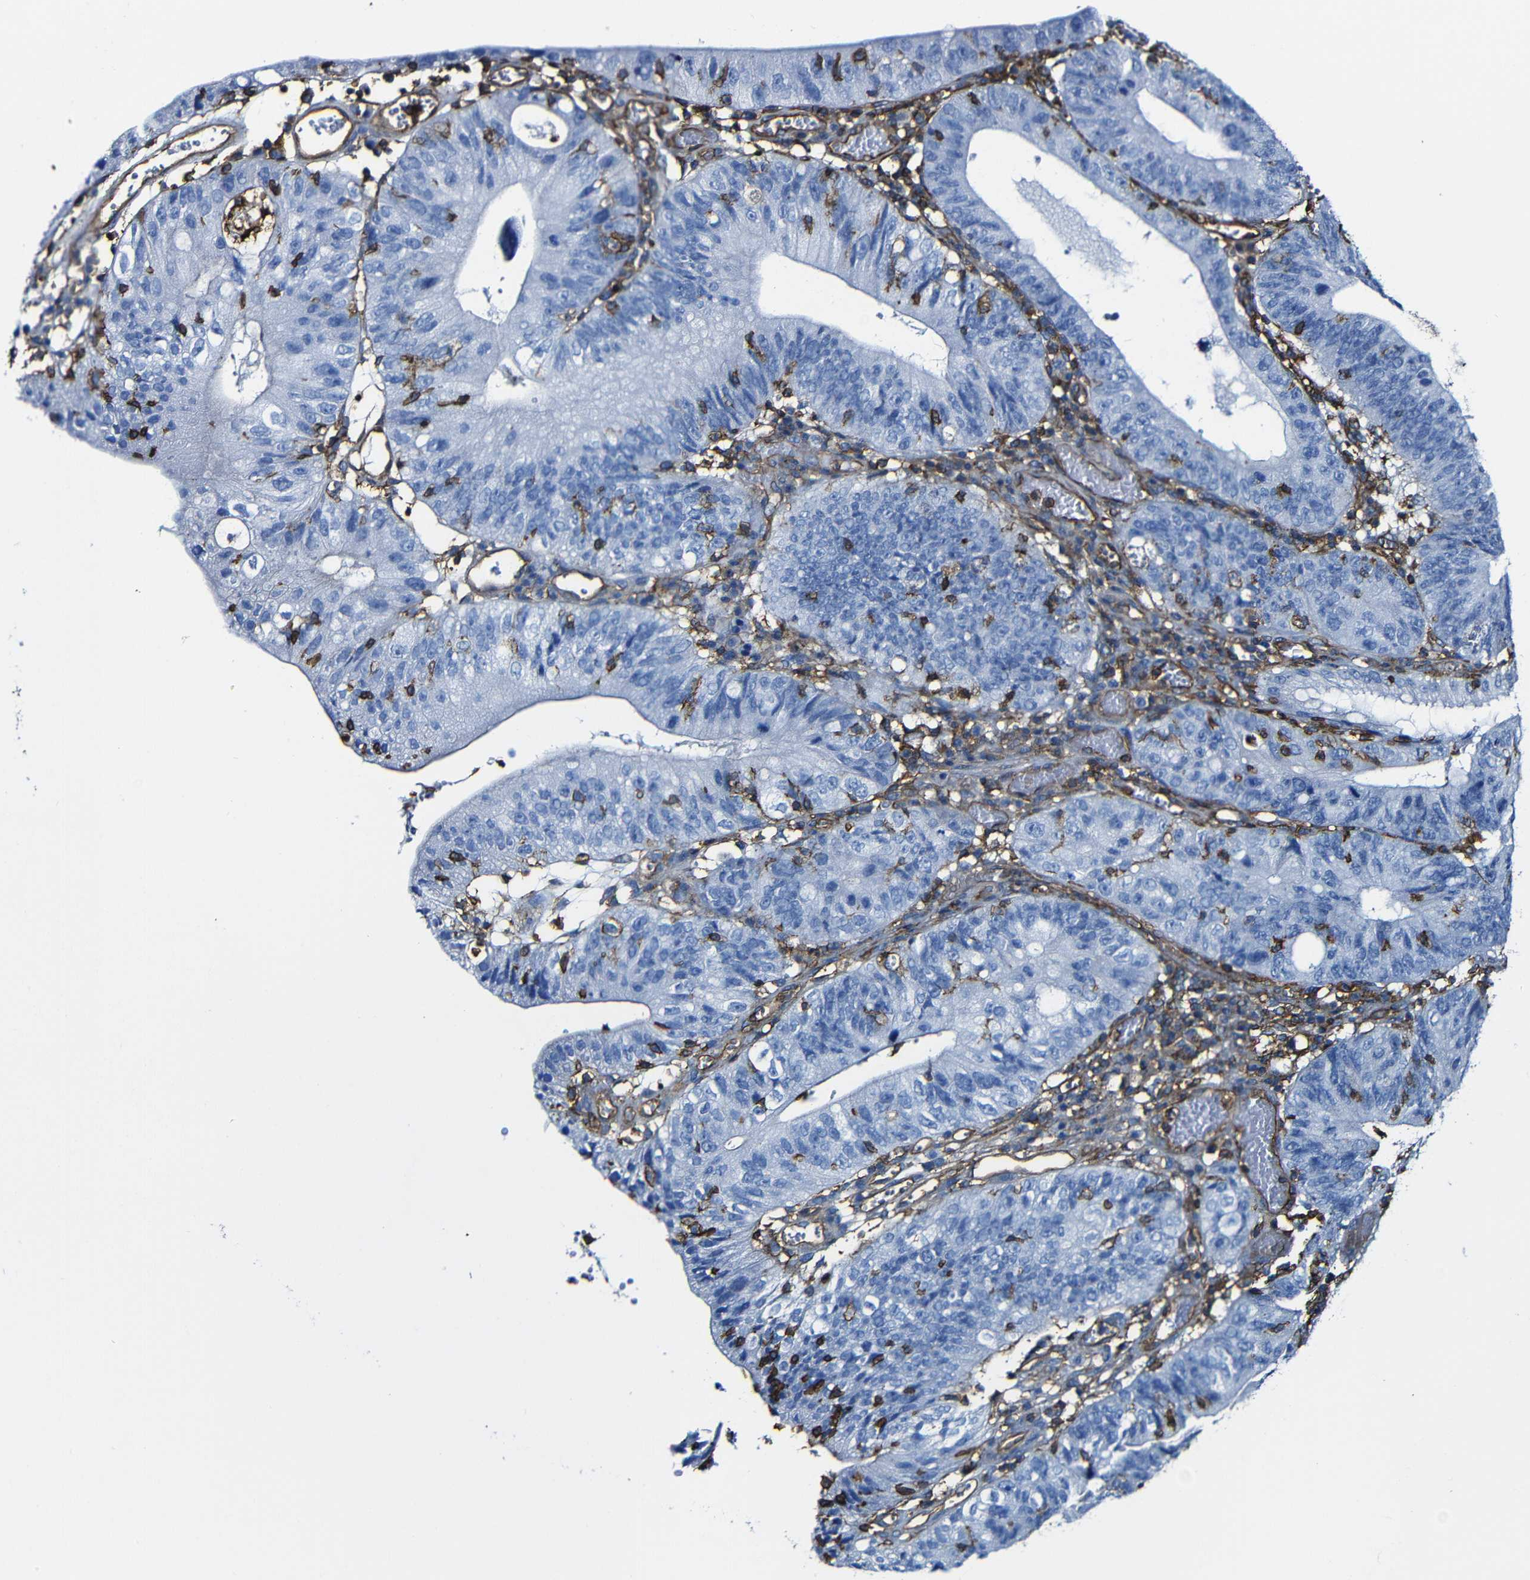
{"staining": {"intensity": "negative", "quantity": "none", "location": "none"}, "tissue": "stomach cancer", "cell_type": "Tumor cells", "image_type": "cancer", "snomed": [{"axis": "morphology", "description": "Adenocarcinoma, NOS"}, {"axis": "topography", "description": "Stomach"}], "caption": "DAB (3,3'-diaminobenzidine) immunohistochemical staining of human adenocarcinoma (stomach) reveals no significant expression in tumor cells.", "gene": "MSN", "patient": {"sex": "male", "age": 59}}